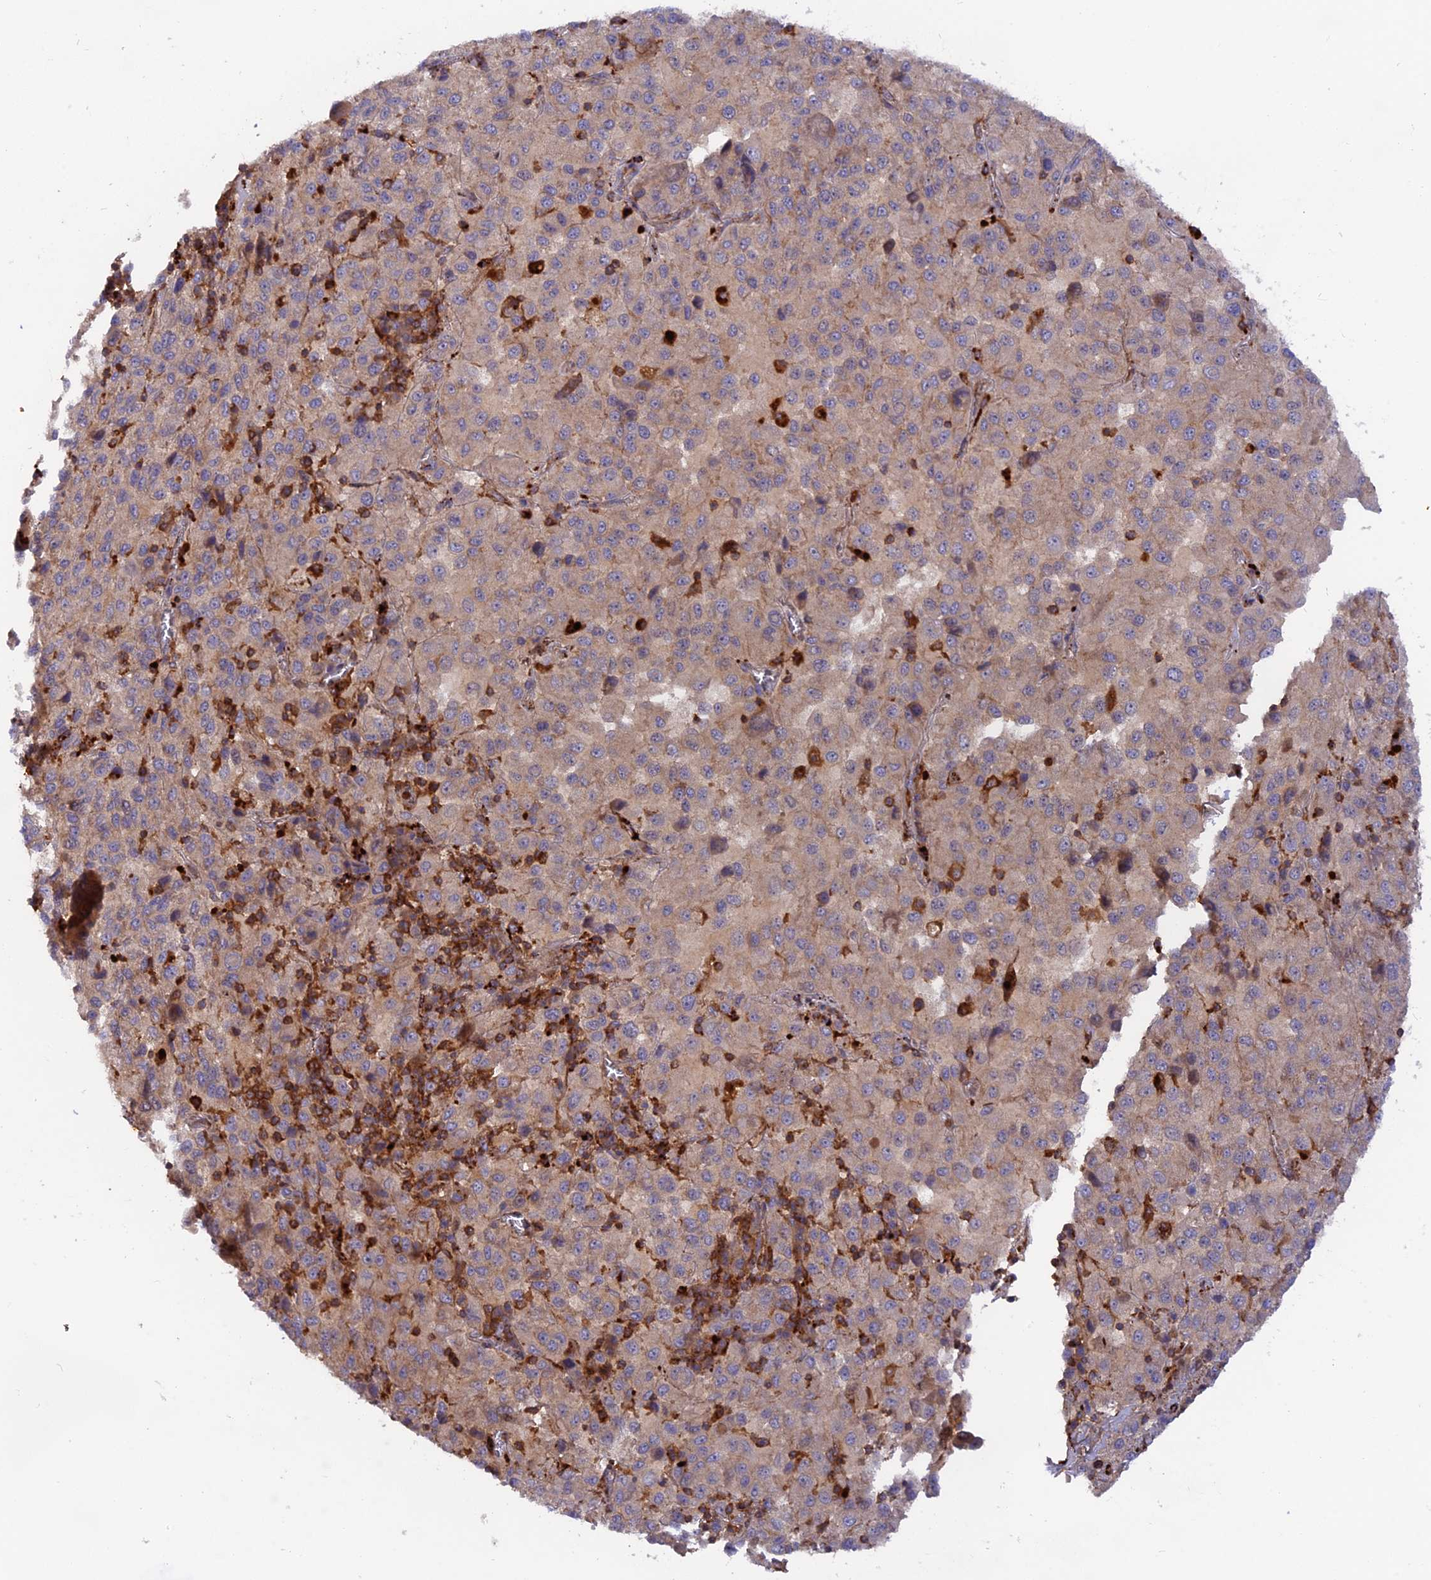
{"staining": {"intensity": "negative", "quantity": "none", "location": "none"}, "tissue": "melanoma", "cell_type": "Tumor cells", "image_type": "cancer", "snomed": [{"axis": "morphology", "description": "Malignant melanoma, Metastatic site"}, {"axis": "topography", "description": "Lung"}], "caption": "Tumor cells show no significant positivity in melanoma. Nuclei are stained in blue.", "gene": "CPNE7", "patient": {"sex": "male", "age": 64}}